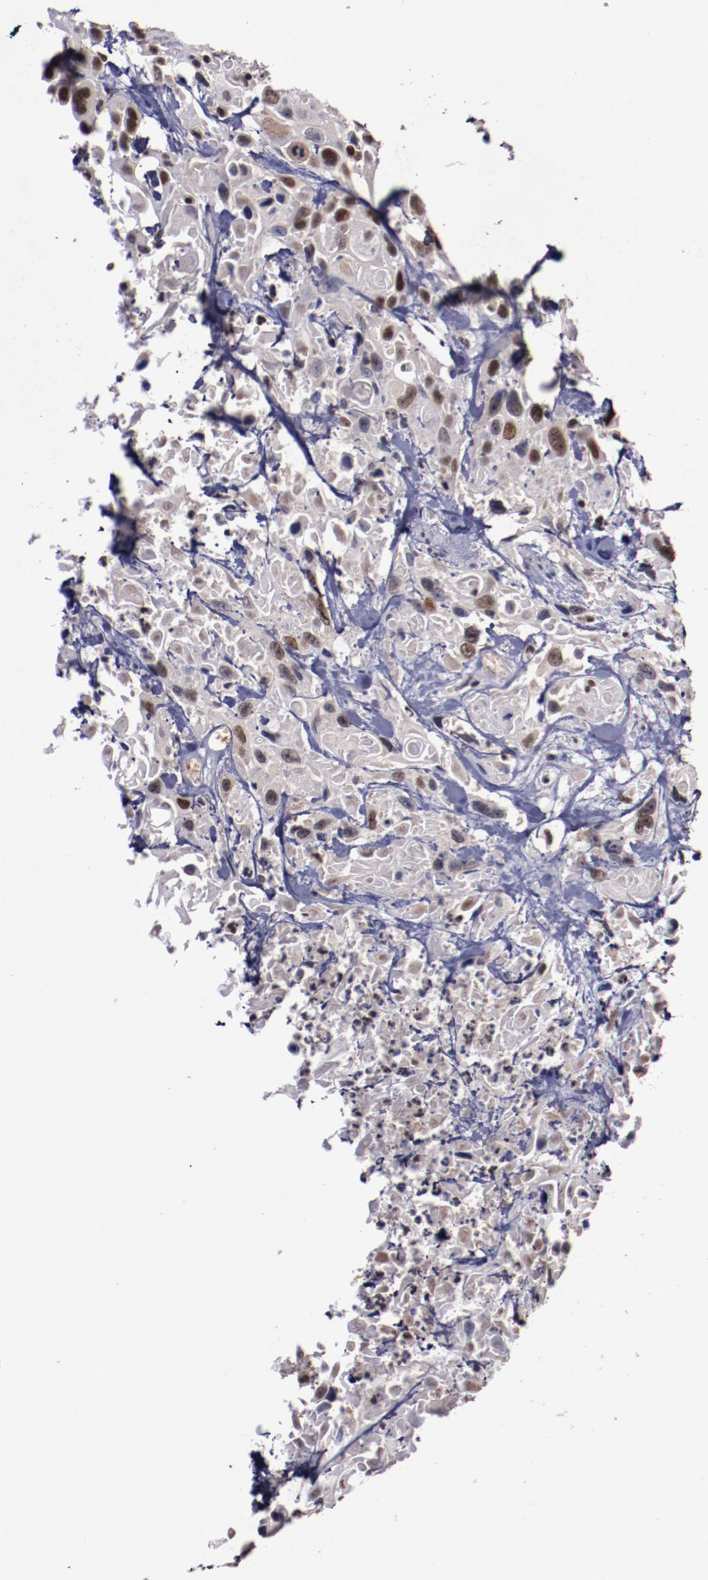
{"staining": {"intensity": "strong", "quantity": ">75%", "location": "nuclear"}, "tissue": "urothelial cancer", "cell_type": "Tumor cells", "image_type": "cancer", "snomed": [{"axis": "morphology", "description": "Urothelial carcinoma, High grade"}, {"axis": "topography", "description": "Urinary bladder"}], "caption": "Brown immunohistochemical staining in human urothelial carcinoma (high-grade) displays strong nuclear positivity in about >75% of tumor cells.", "gene": "CHEK2", "patient": {"sex": "female", "age": 84}}